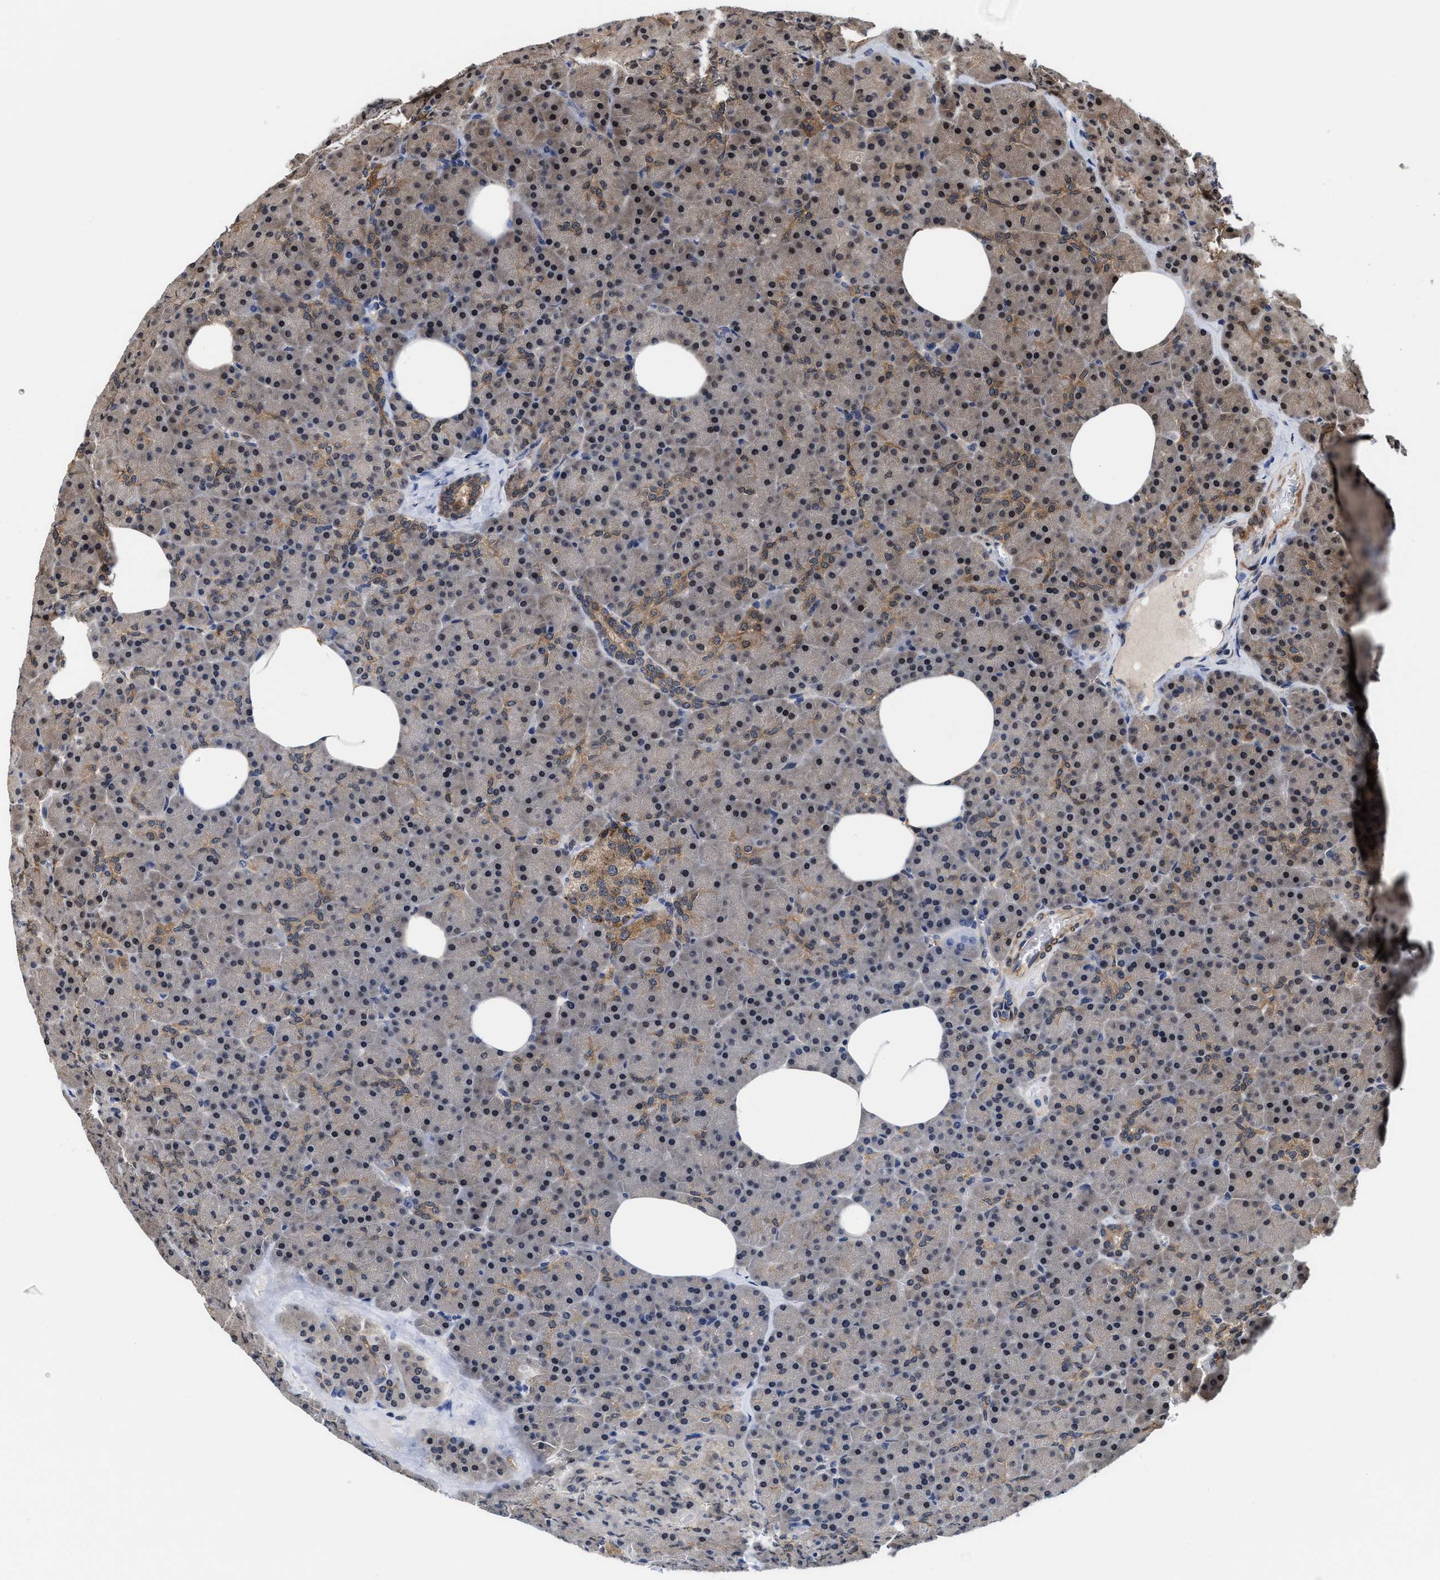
{"staining": {"intensity": "moderate", "quantity": "<25%", "location": "cytoplasmic/membranous,nuclear"}, "tissue": "pancreas", "cell_type": "Exocrine glandular cells", "image_type": "normal", "snomed": [{"axis": "morphology", "description": "Normal tissue, NOS"}, {"axis": "morphology", "description": "Carcinoid, malignant, NOS"}, {"axis": "topography", "description": "Pancreas"}], "caption": "Human pancreas stained for a protein (brown) displays moderate cytoplasmic/membranous,nuclear positive expression in about <25% of exocrine glandular cells.", "gene": "KIF12", "patient": {"sex": "female", "age": 35}}